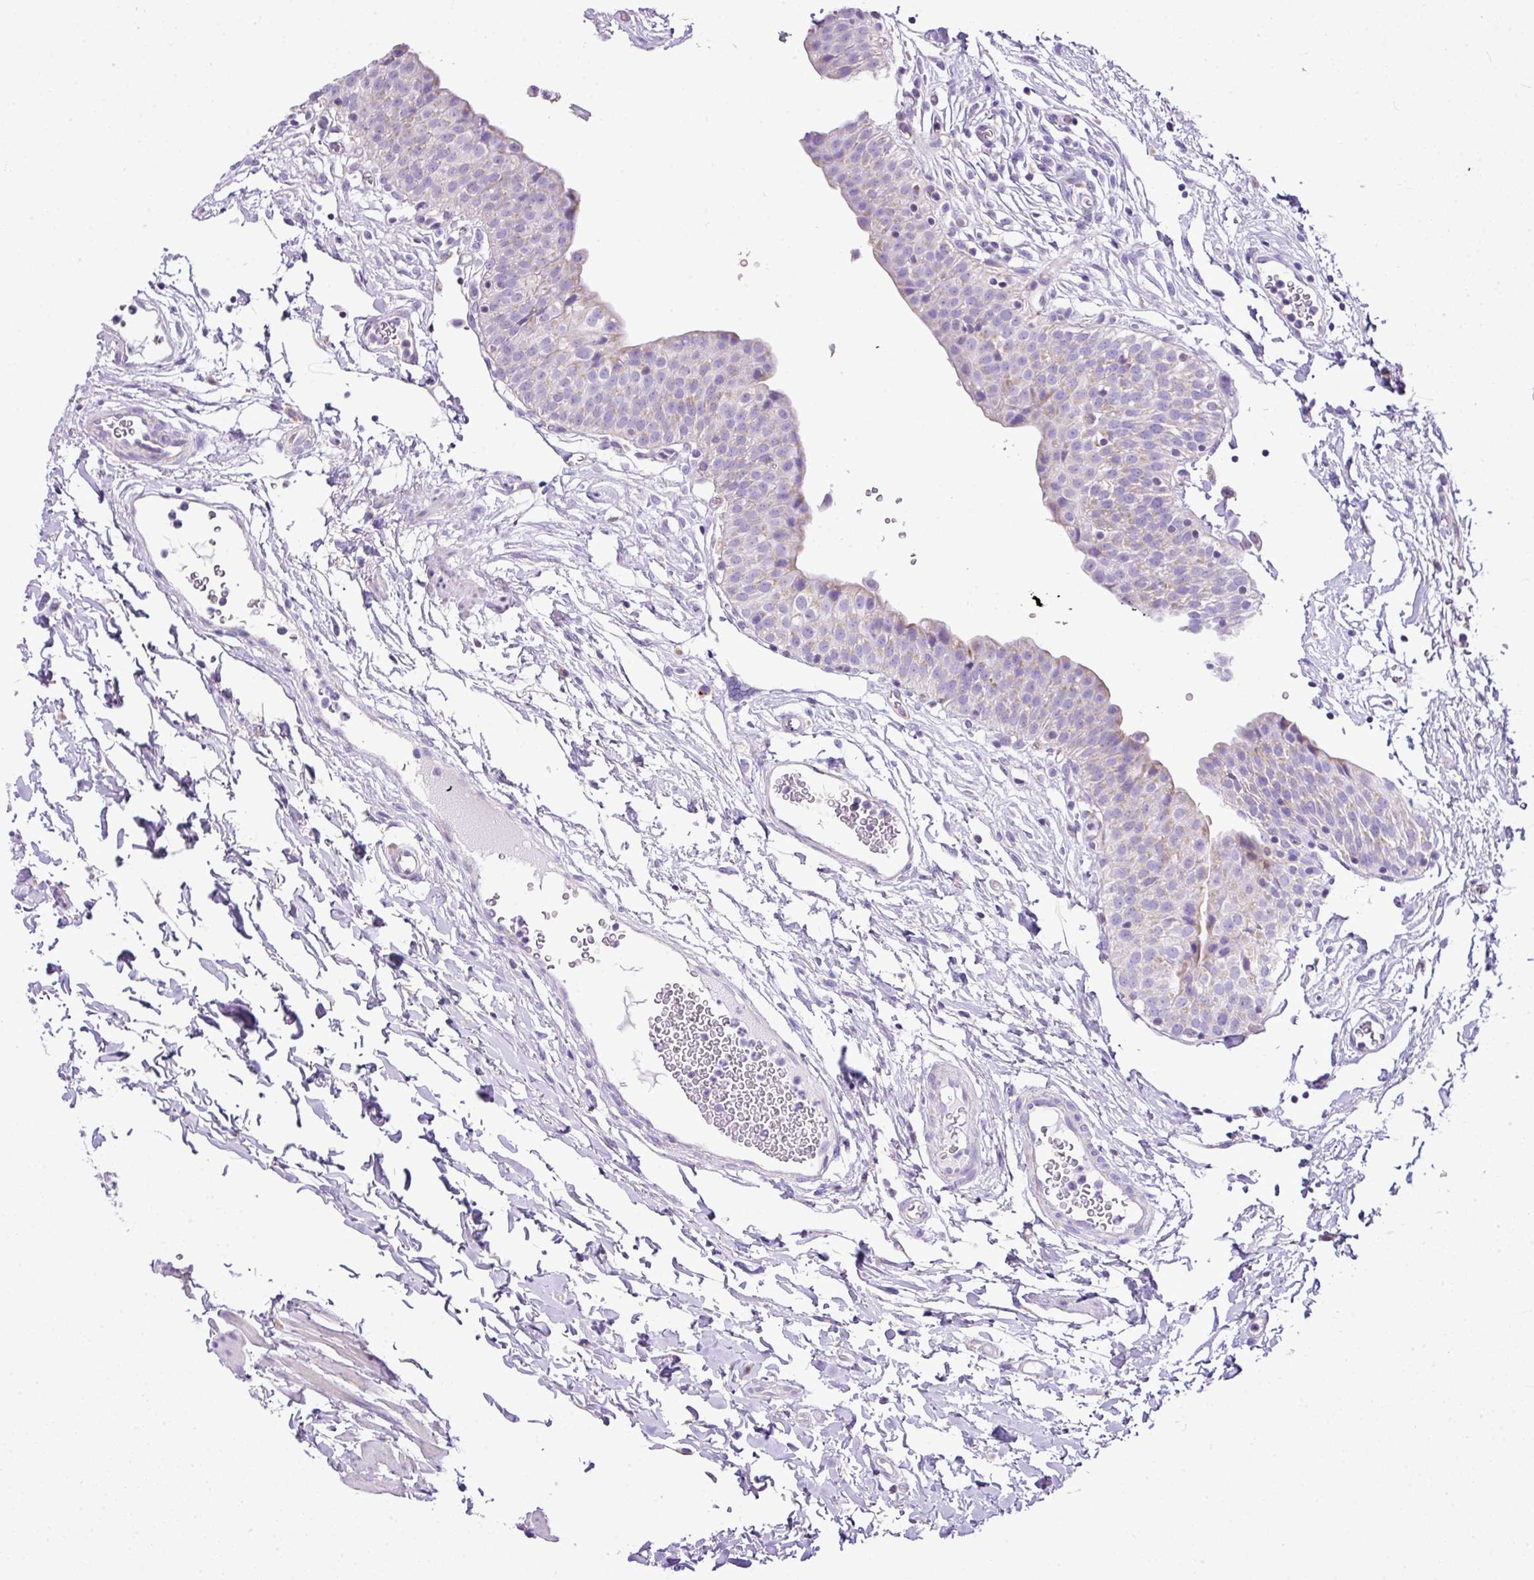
{"staining": {"intensity": "weak", "quantity": "<25%", "location": "cytoplasmic/membranous"}, "tissue": "urinary bladder", "cell_type": "Urothelial cells", "image_type": "normal", "snomed": [{"axis": "morphology", "description": "Normal tissue, NOS"}, {"axis": "topography", "description": "Urinary bladder"}, {"axis": "topography", "description": "Peripheral nerve tissue"}], "caption": "The micrograph demonstrates no significant positivity in urothelial cells of urinary bladder. The staining is performed using DAB (3,3'-diaminobenzidine) brown chromogen with nuclei counter-stained in using hematoxylin.", "gene": "PGAP4", "patient": {"sex": "male", "age": 55}}